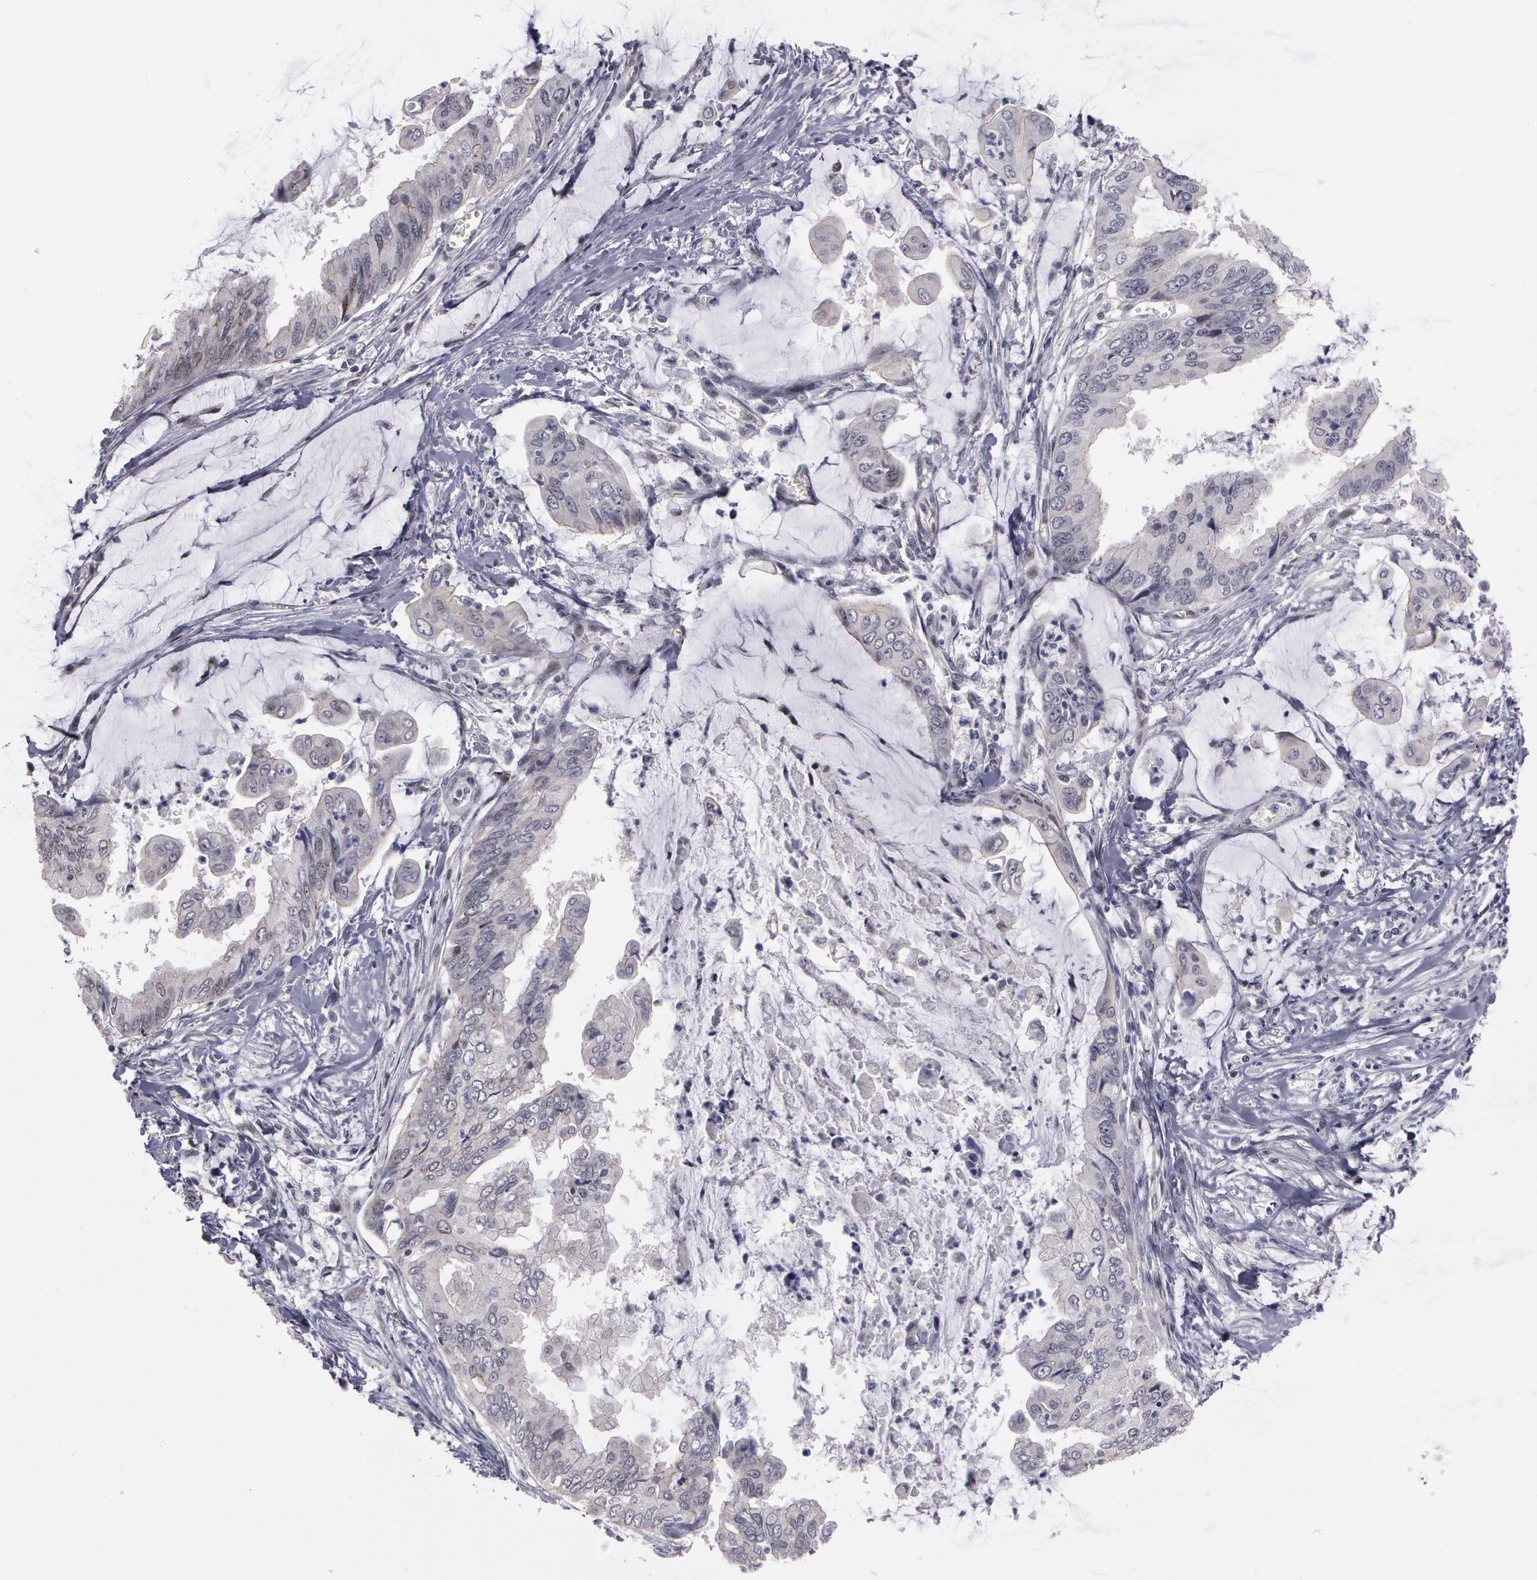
{"staining": {"intensity": "negative", "quantity": "none", "location": "none"}, "tissue": "stomach cancer", "cell_type": "Tumor cells", "image_type": "cancer", "snomed": [{"axis": "morphology", "description": "Adenocarcinoma, NOS"}, {"axis": "topography", "description": "Stomach, upper"}], "caption": "High power microscopy photomicrograph of an immunohistochemistry (IHC) image of stomach adenocarcinoma, revealing no significant positivity in tumor cells. The staining is performed using DAB brown chromogen with nuclei counter-stained in using hematoxylin.", "gene": "PRICKLE1", "patient": {"sex": "male", "age": 80}}